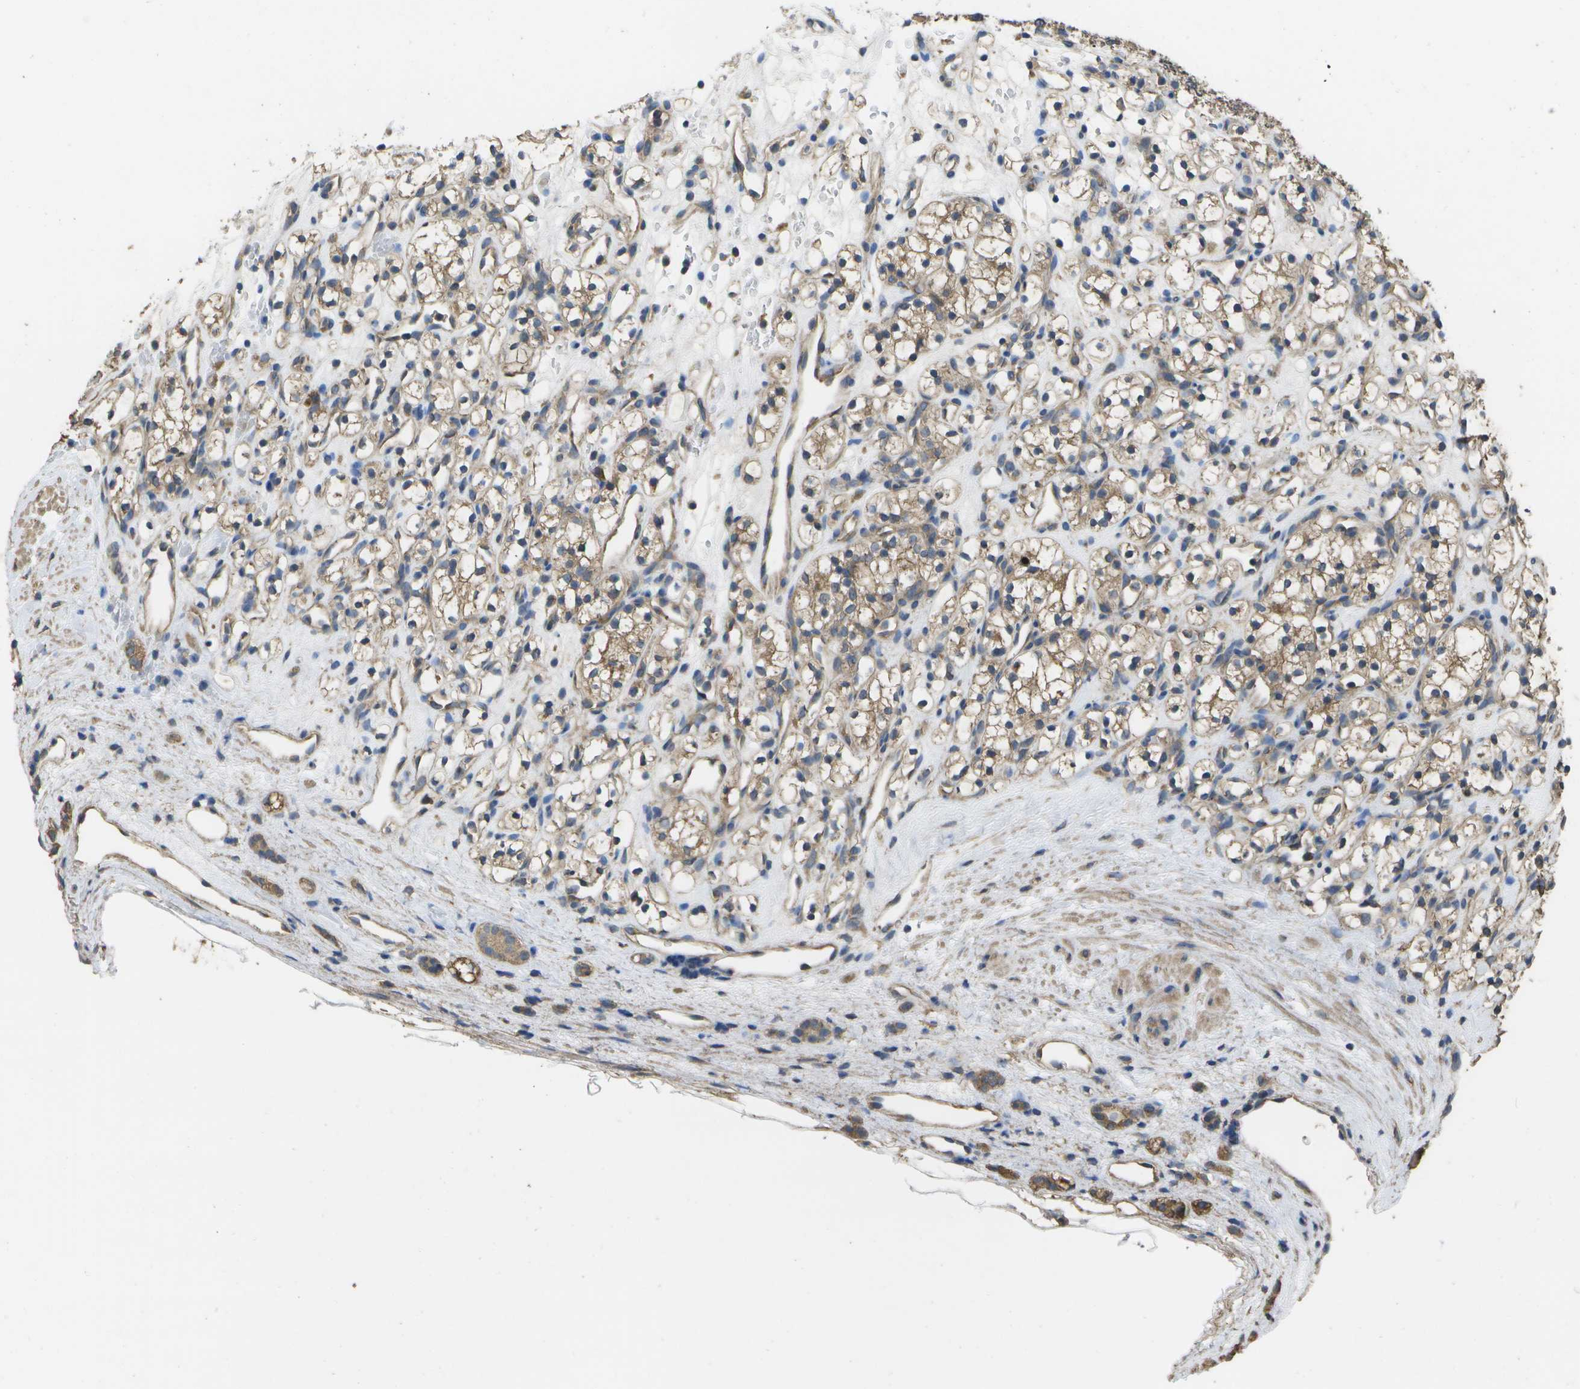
{"staining": {"intensity": "moderate", "quantity": ">75%", "location": "cytoplasmic/membranous"}, "tissue": "renal cancer", "cell_type": "Tumor cells", "image_type": "cancer", "snomed": [{"axis": "morphology", "description": "Adenocarcinoma, NOS"}, {"axis": "topography", "description": "Kidney"}], "caption": "An IHC image of neoplastic tissue is shown. Protein staining in brown highlights moderate cytoplasmic/membranous positivity in adenocarcinoma (renal) within tumor cells. Immunohistochemistry stains the protein in brown and the nuclei are stained blue.", "gene": "SACS", "patient": {"sex": "female", "age": 60}}